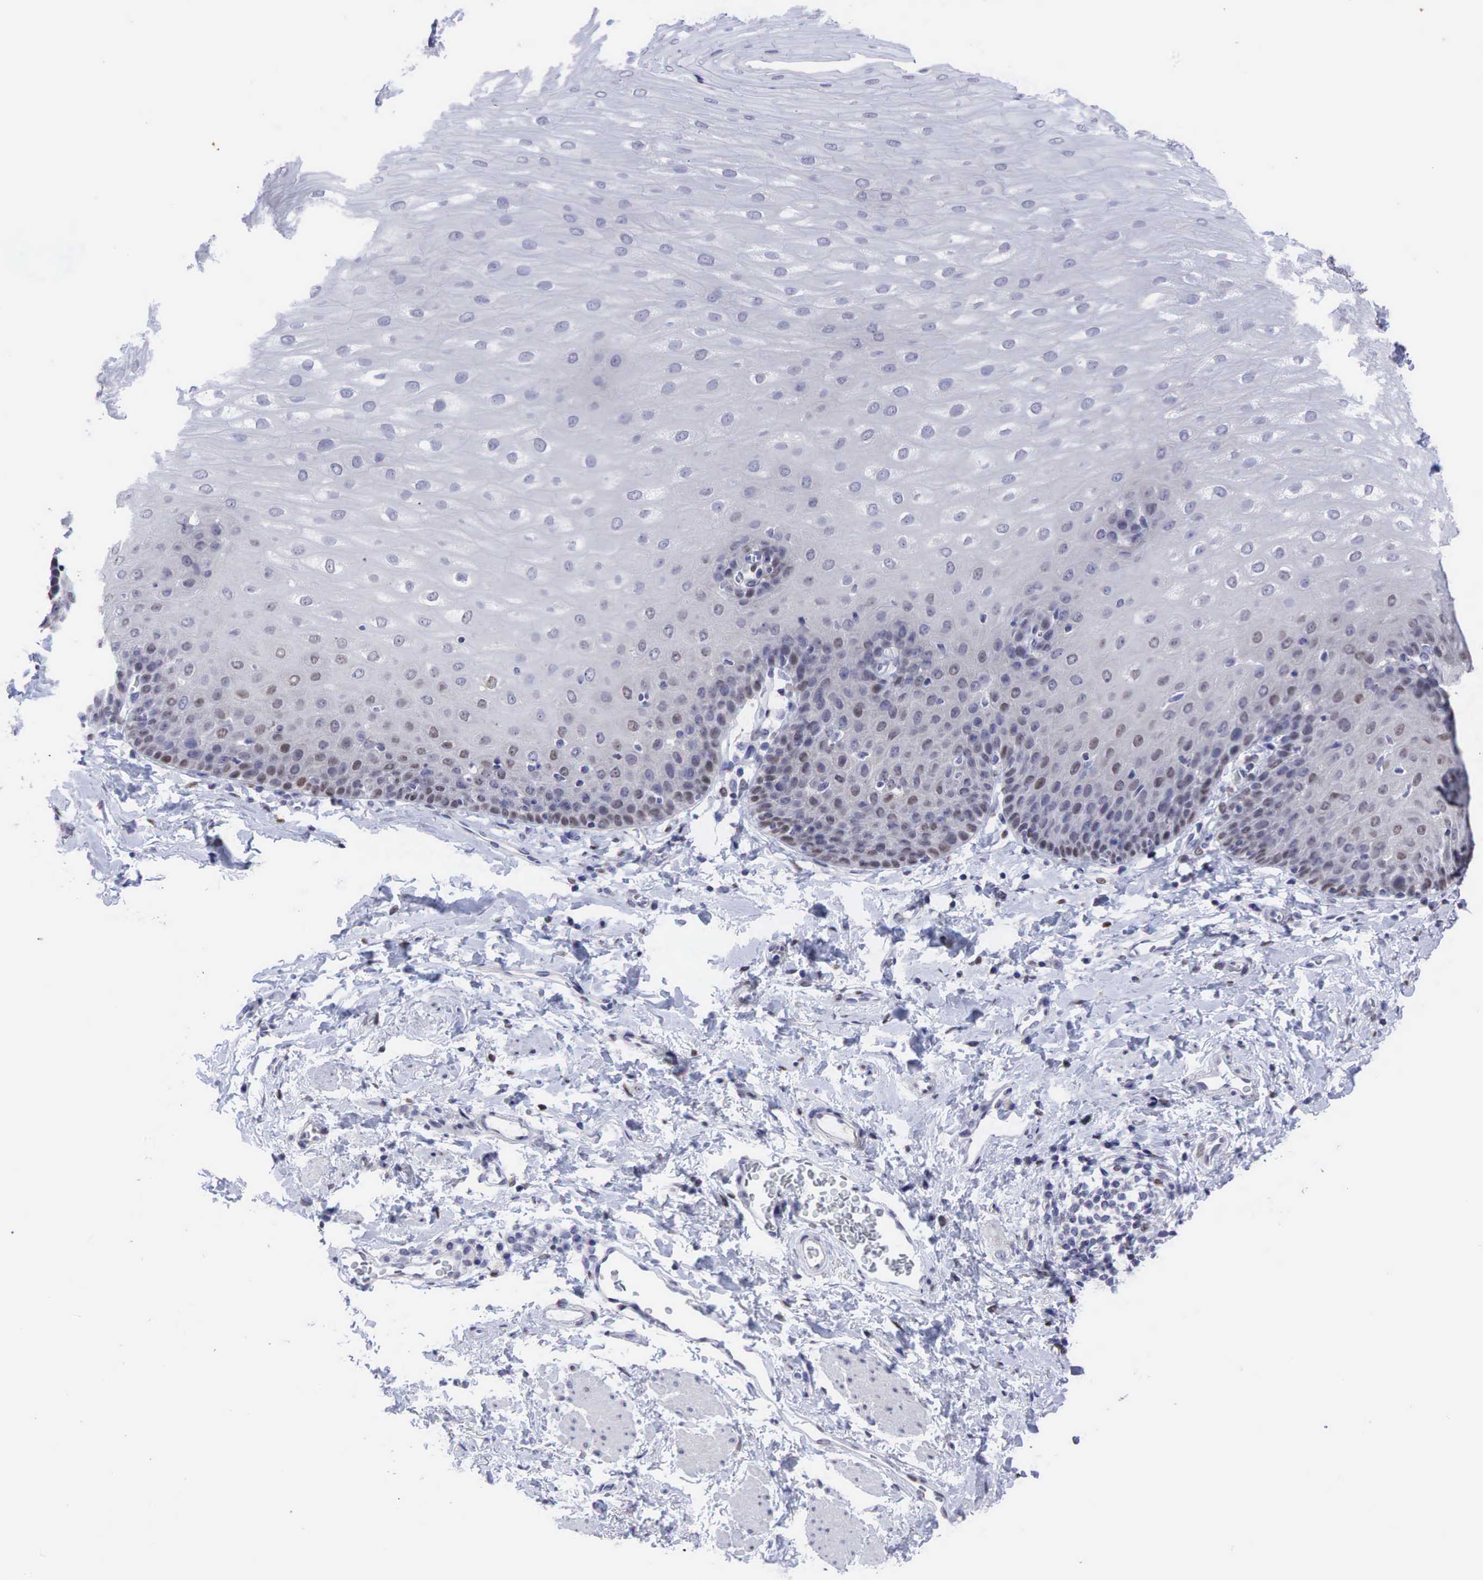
{"staining": {"intensity": "moderate", "quantity": "<25%", "location": "nuclear"}, "tissue": "esophagus", "cell_type": "Squamous epithelial cells", "image_type": "normal", "snomed": [{"axis": "morphology", "description": "Normal tissue, NOS"}, {"axis": "topography", "description": "Esophagus"}], "caption": "Protein expression analysis of benign esophagus shows moderate nuclear staining in approximately <25% of squamous epithelial cells.", "gene": "AR", "patient": {"sex": "male", "age": 70}}